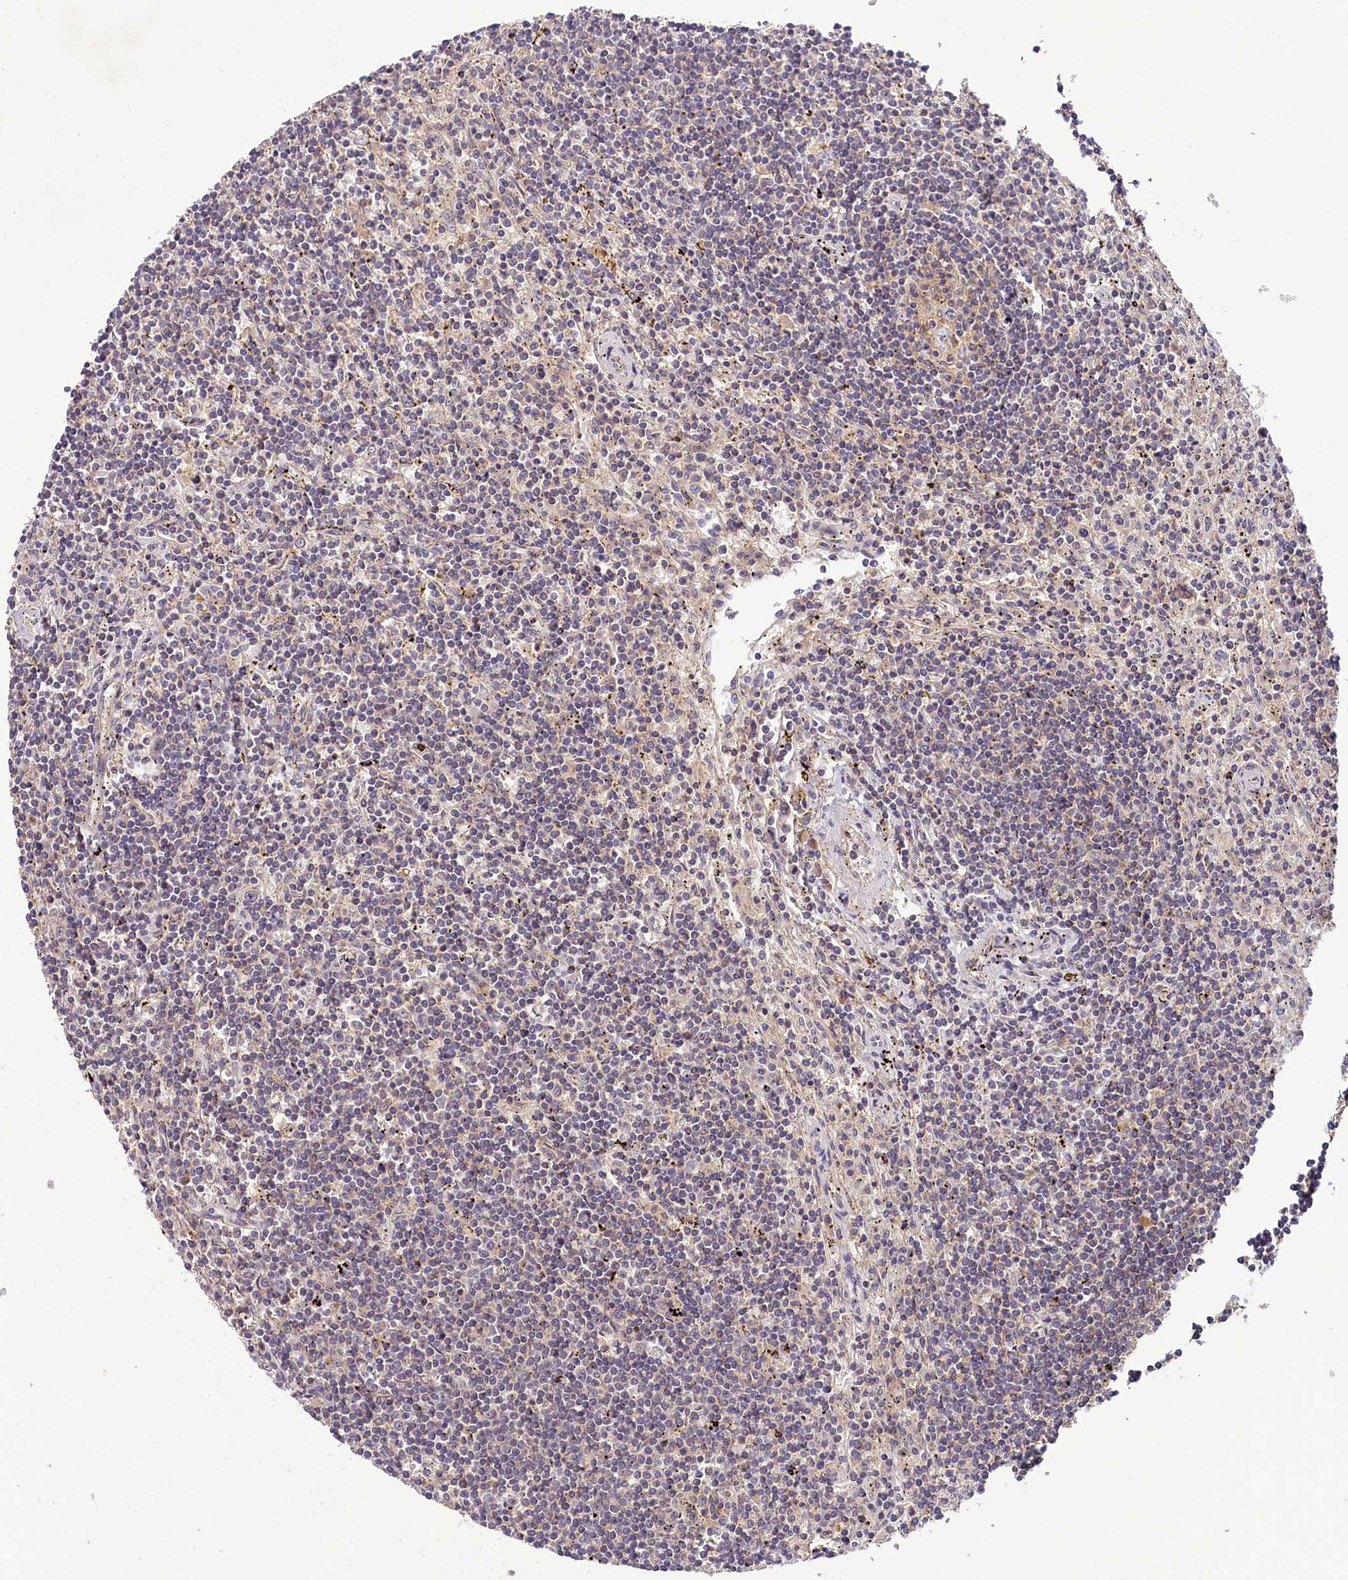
{"staining": {"intensity": "negative", "quantity": "none", "location": "none"}, "tissue": "lymphoma", "cell_type": "Tumor cells", "image_type": "cancer", "snomed": [{"axis": "morphology", "description": "Malignant lymphoma, non-Hodgkin's type, Low grade"}, {"axis": "topography", "description": "Spleen"}], "caption": "The immunohistochemistry image has no significant expression in tumor cells of lymphoma tissue.", "gene": "TMEM39A", "patient": {"sex": "male", "age": 76}}